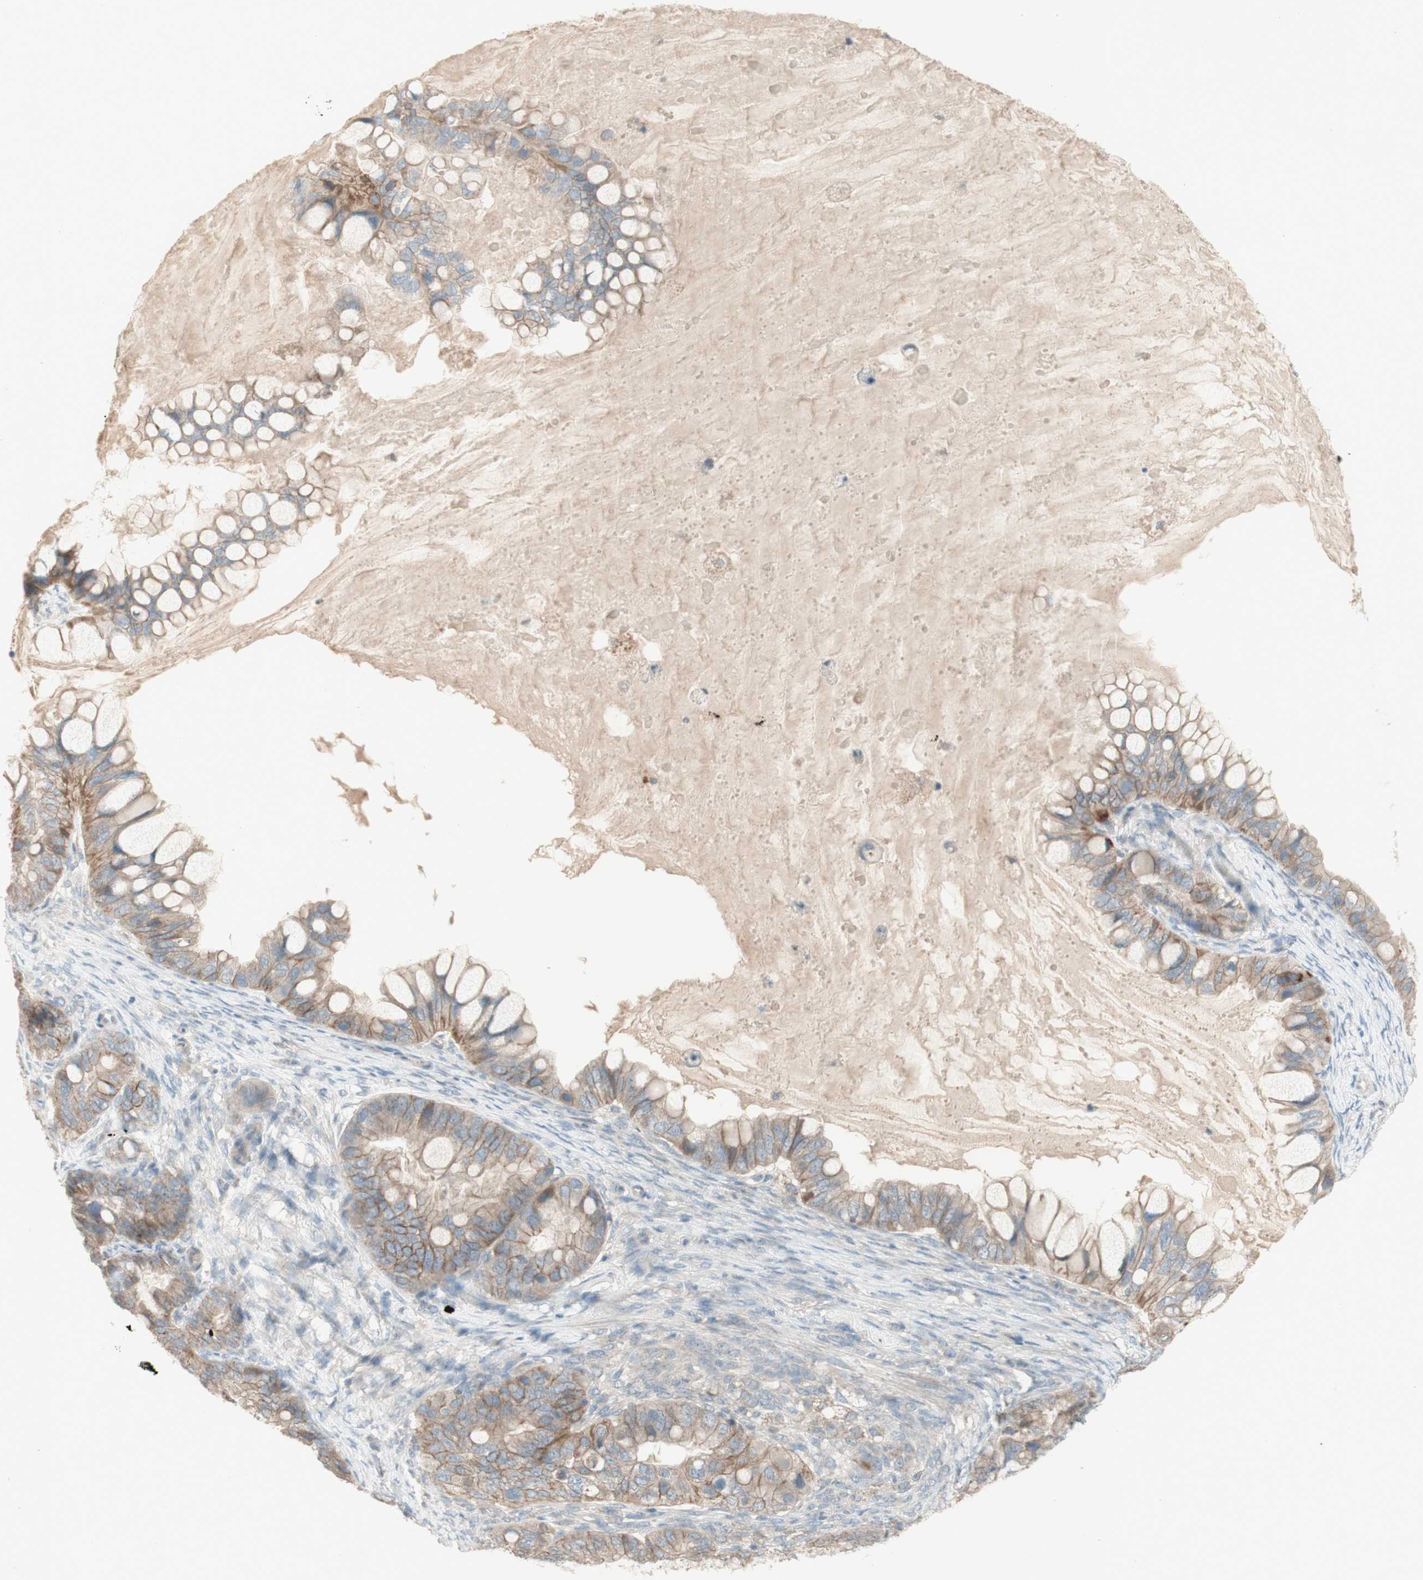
{"staining": {"intensity": "weak", "quantity": ">75%", "location": "cytoplasmic/membranous"}, "tissue": "ovarian cancer", "cell_type": "Tumor cells", "image_type": "cancer", "snomed": [{"axis": "morphology", "description": "Cystadenocarcinoma, mucinous, NOS"}, {"axis": "topography", "description": "Ovary"}], "caption": "Immunohistochemistry (IHC) histopathology image of human ovarian mucinous cystadenocarcinoma stained for a protein (brown), which demonstrates low levels of weak cytoplasmic/membranous staining in approximately >75% of tumor cells.", "gene": "PTGER4", "patient": {"sex": "female", "age": 80}}